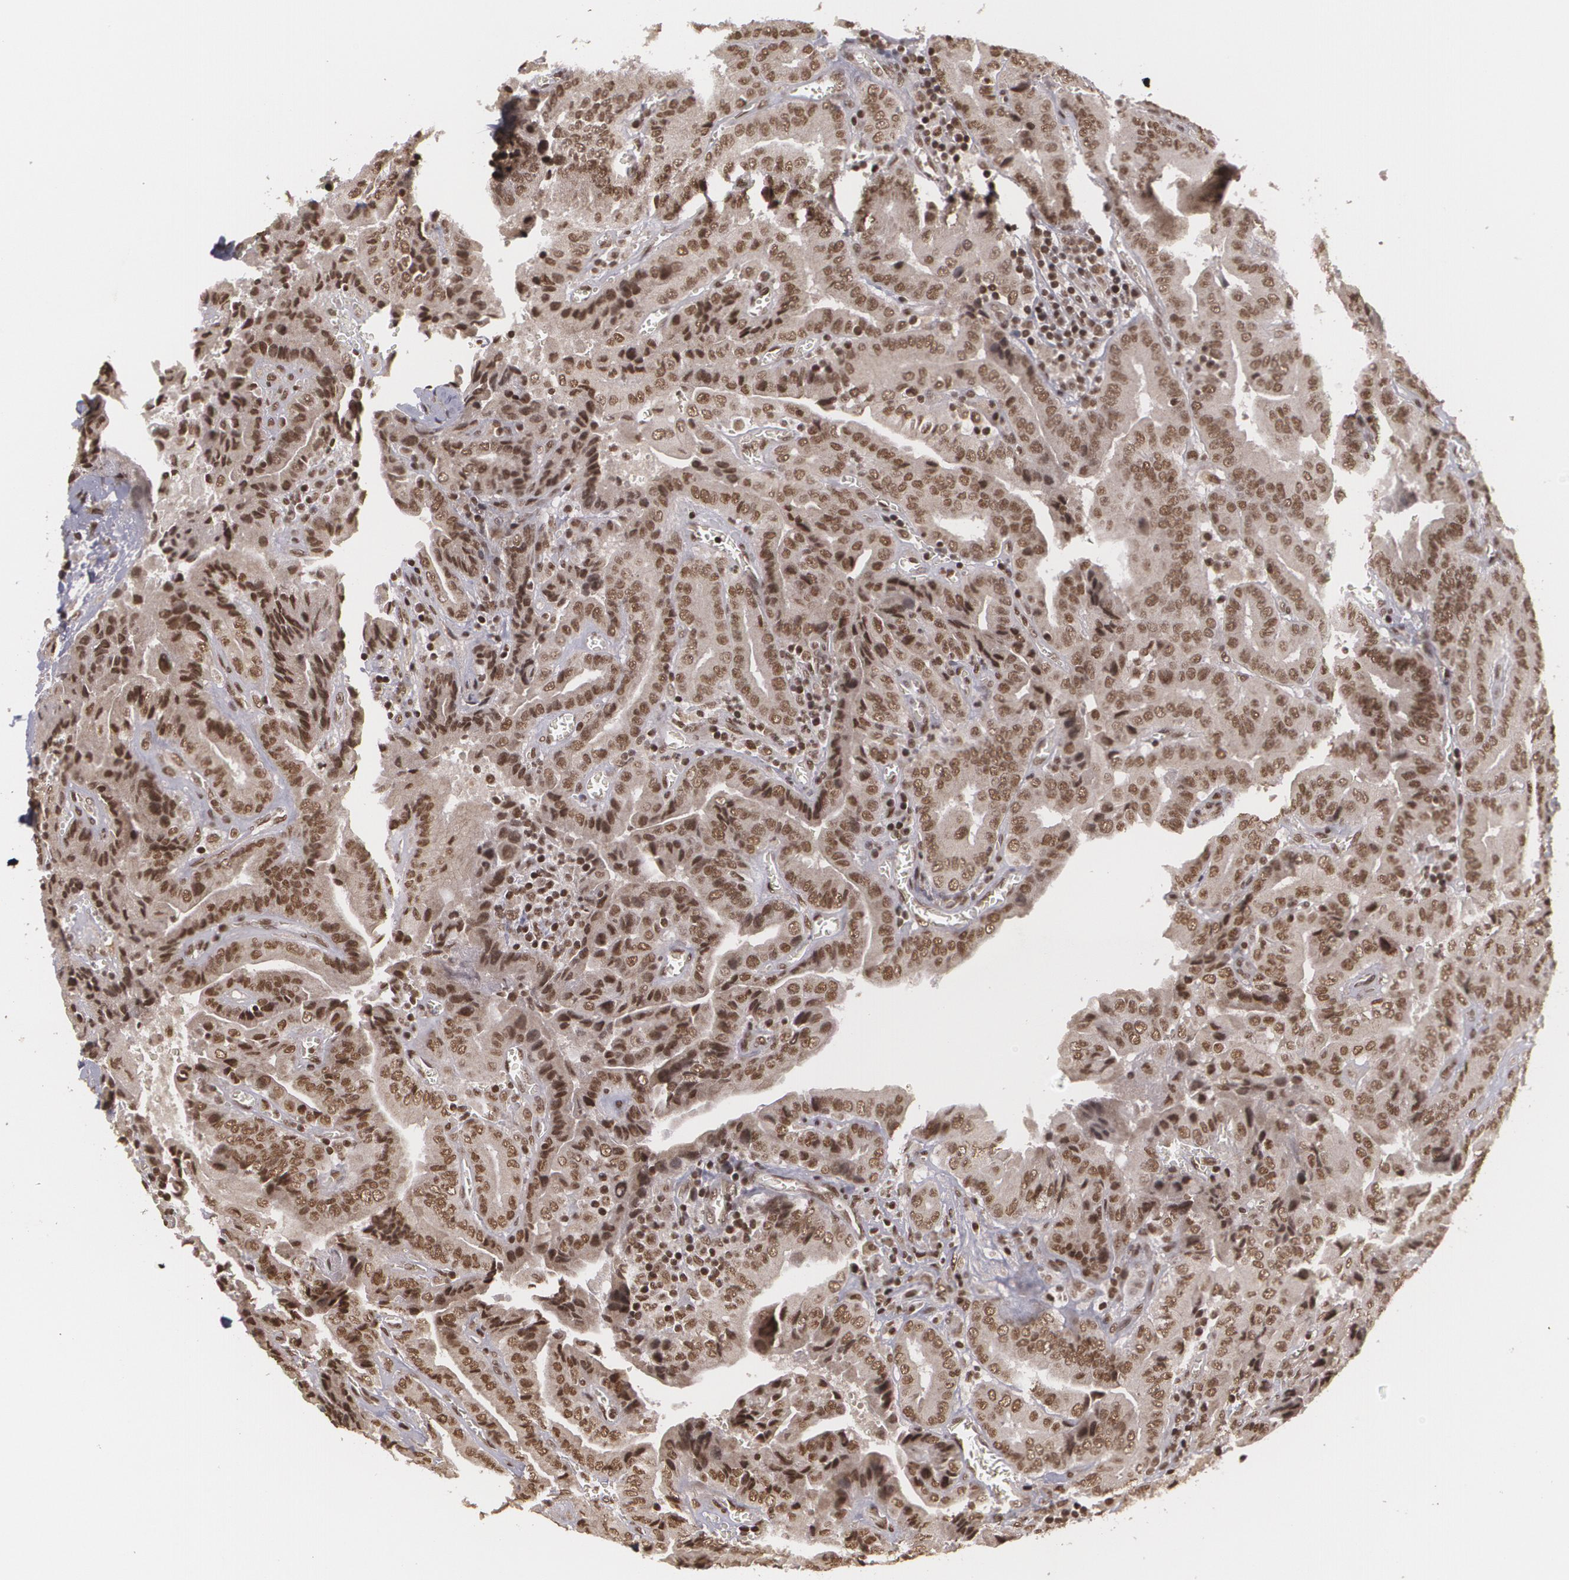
{"staining": {"intensity": "strong", "quantity": ">75%", "location": "nuclear"}, "tissue": "thyroid cancer", "cell_type": "Tumor cells", "image_type": "cancer", "snomed": [{"axis": "morphology", "description": "Papillary adenocarcinoma, NOS"}, {"axis": "topography", "description": "Thyroid gland"}], "caption": "Protein staining of thyroid cancer tissue shows strong nuclear staining in about >75% of tumor cells.", "gene": "RXRB", "patient": {"sex": "female", "age": 71}}